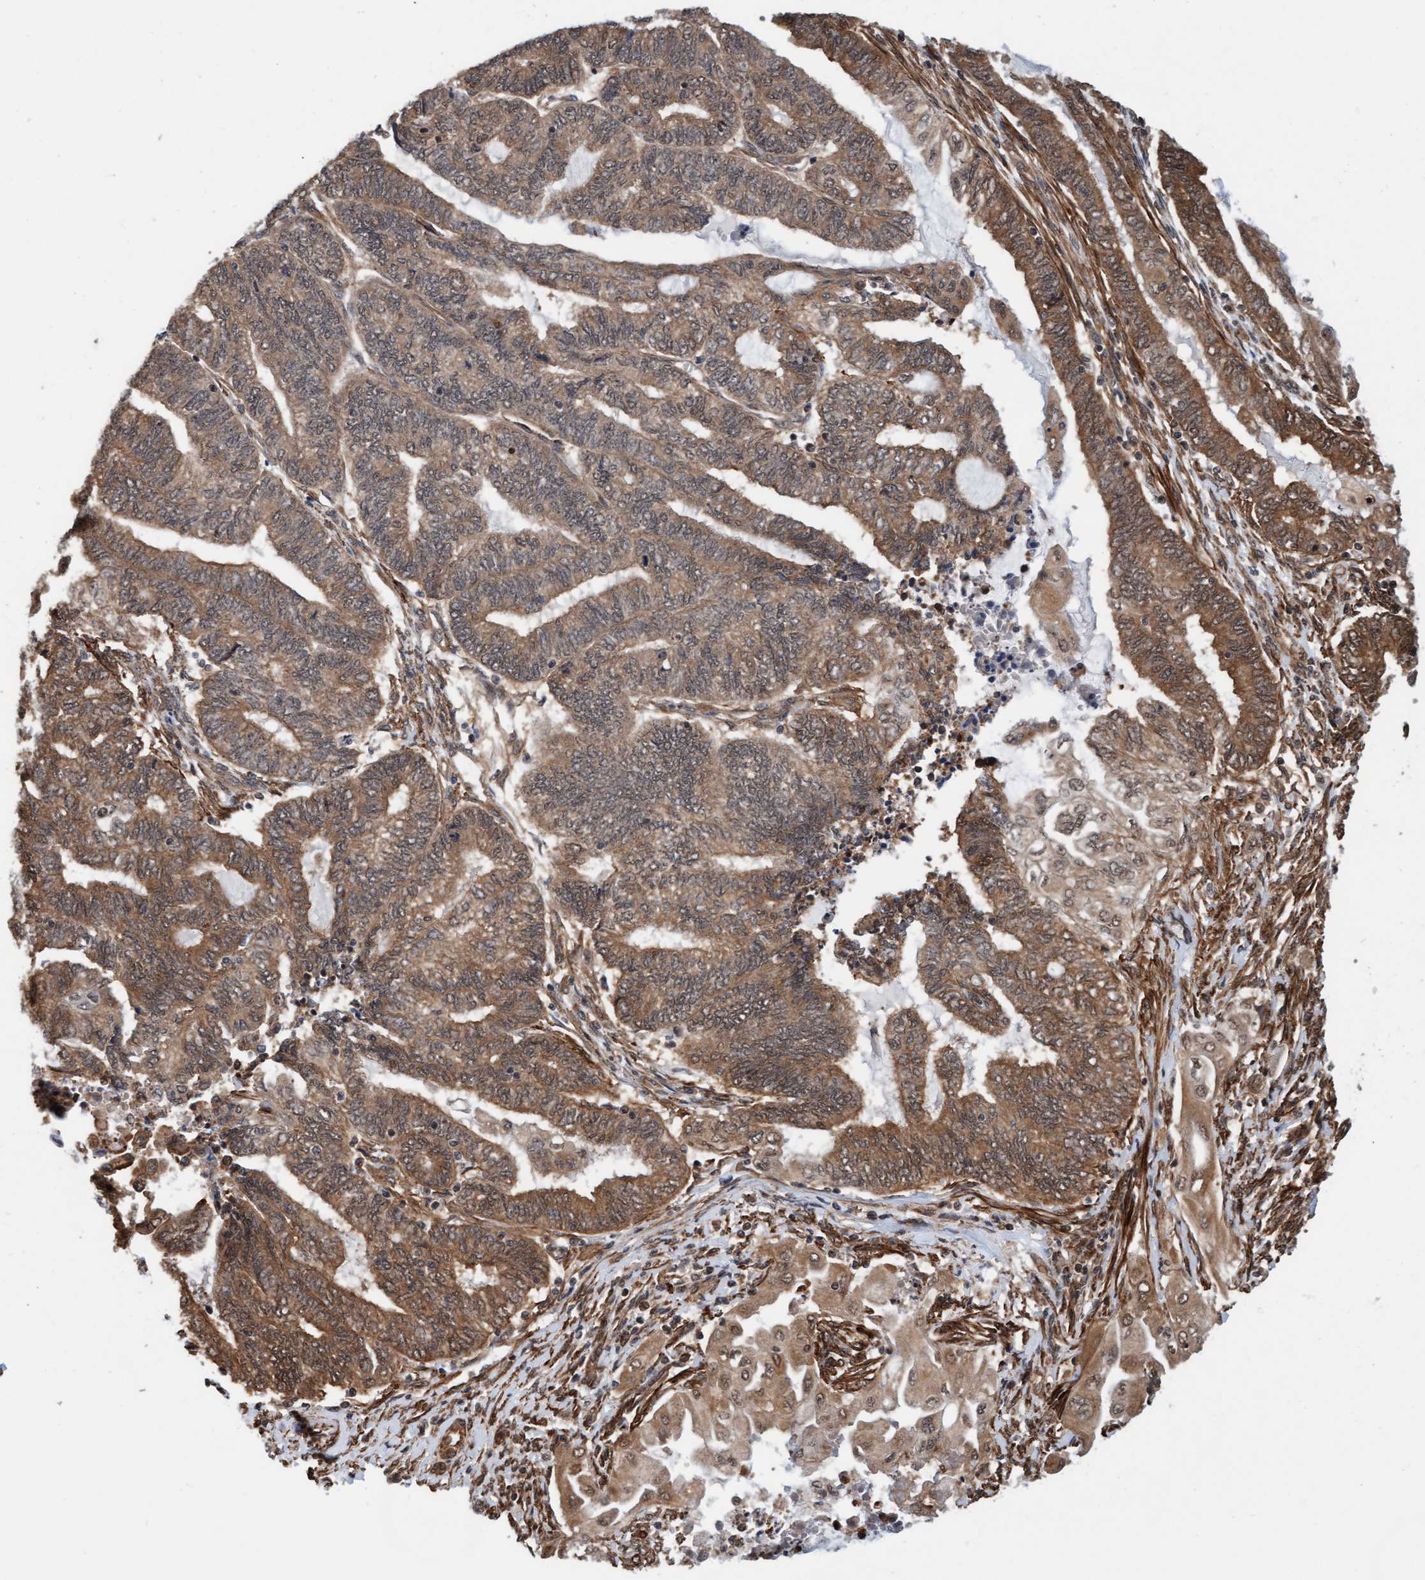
{"staining": {"intensity": "moderate", "quantity": ">75%", "location": "cytoplasmic/membranous"}, "tissue": "endometrial cancer", "cell_type": "Tumor cells", "image_type": "cancer", "snomed": [{"axis": "morphology", "description": "Adenocarcinoma, NOS"}, {"axis": "topography", "description": "Uterus"}, {"axis": "topography", "description": "Endometrium"}], "caption": "Endometrial adenocarcinoma stained for a protein (brown) reveals moderate cytoplasmic/membranous positive staining in approximately >75% of tumor cells.", "gene": "STXBP4", "patient": {"sex": "female", "age": 70}}